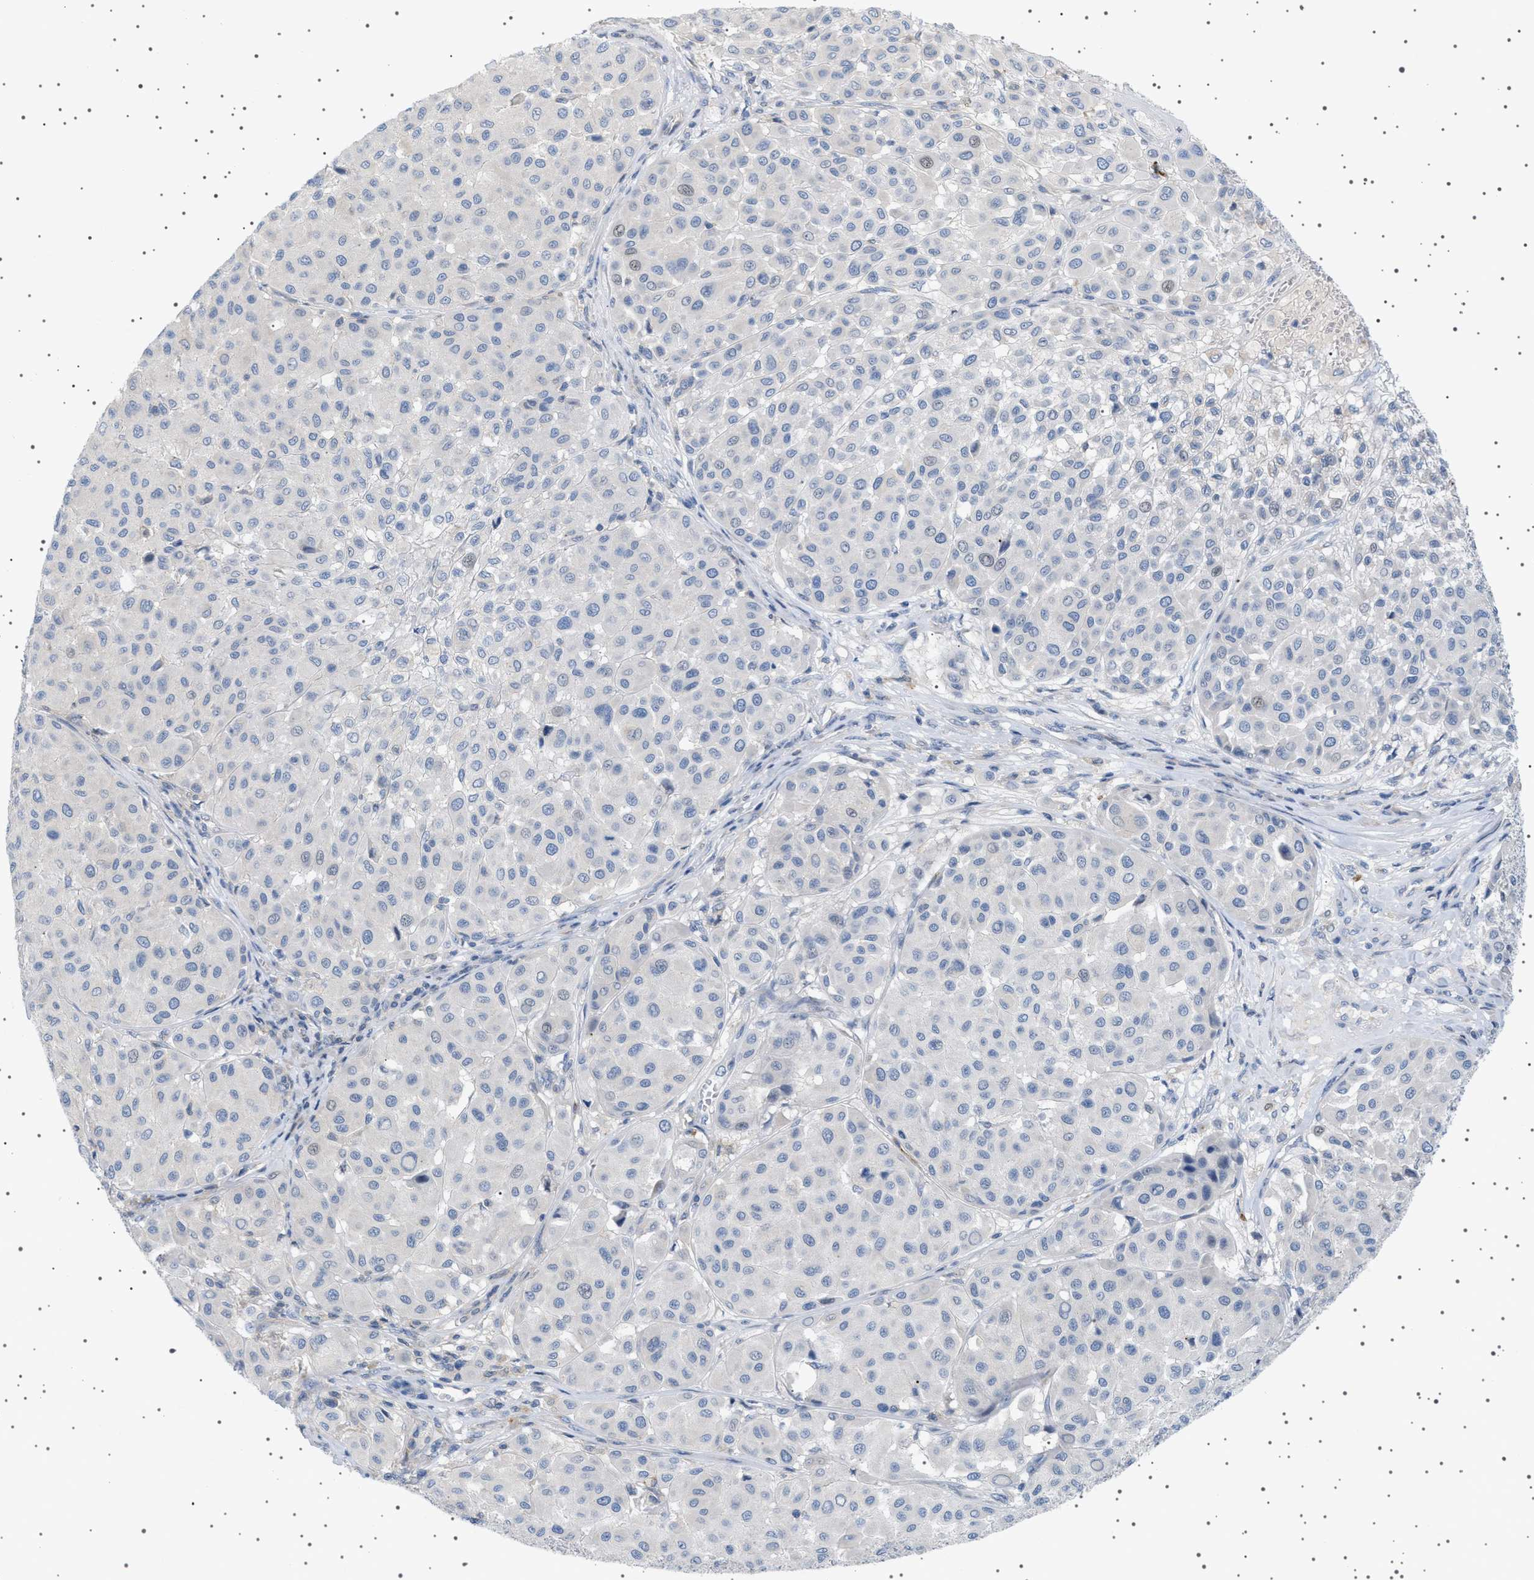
{"staining": {"intensity": "negative", "quantity": "none", "location": "none"}, "tissue": "melanoma", "cell_type": "Tumor cells", "image_type": "cancer", "snomed": [{"axis": "morphology", "description": "Malignant melanoma, Metastatic site"}, {"axis": "topography", "description": "Soft tissue"}], "caption": "Immunohistochemistry (IHC) image of neoplastic tissue: human malignant melanoma (metastatic site) stained with DAB shows no significant protein positivity in tumor cells. (Immunohistochemistry (IHC), brightfield microscopy, high magnification).", "gene": "ADCY10", "patient": {"sex": "male", "age": 41}}